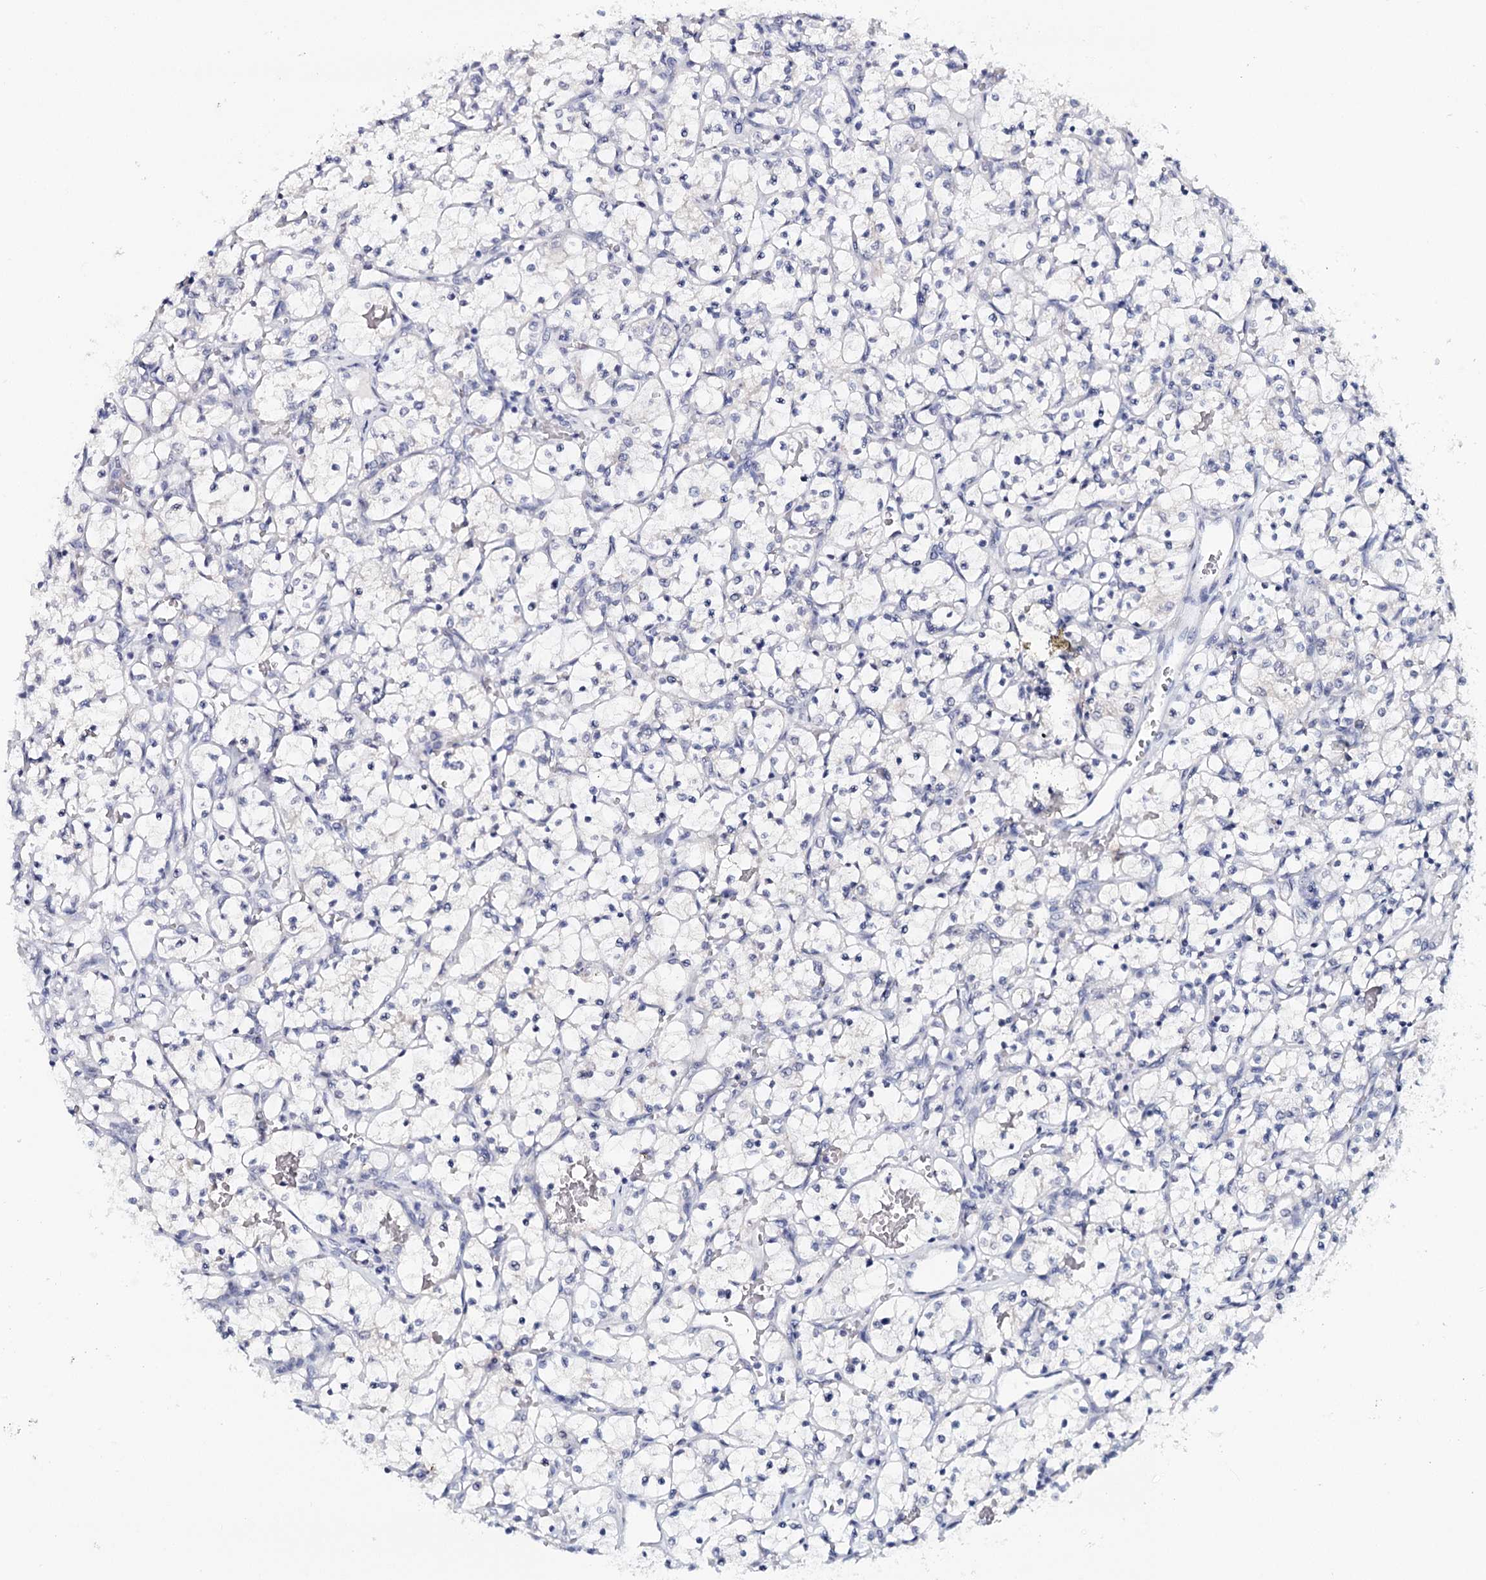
{"staining": {"intensity": "negative", "quantity": "none", "location": "none"}, "tissue": "renal cancer", "cell_type": "Tumor cells", "image_type": "cancer", "snomed": [{"axis": "morphology", "description": "Adenocarcinoma, NOS"}, {"axis": "topography", "description": "Kidney"}], "caption": "Renal cancer (adenocarcinoma) was stained to show a protein in brown. There is no significant expression in tumor cells.", "gene": "HSPA4L", "patient": {"sex": "female", "age": 69}}